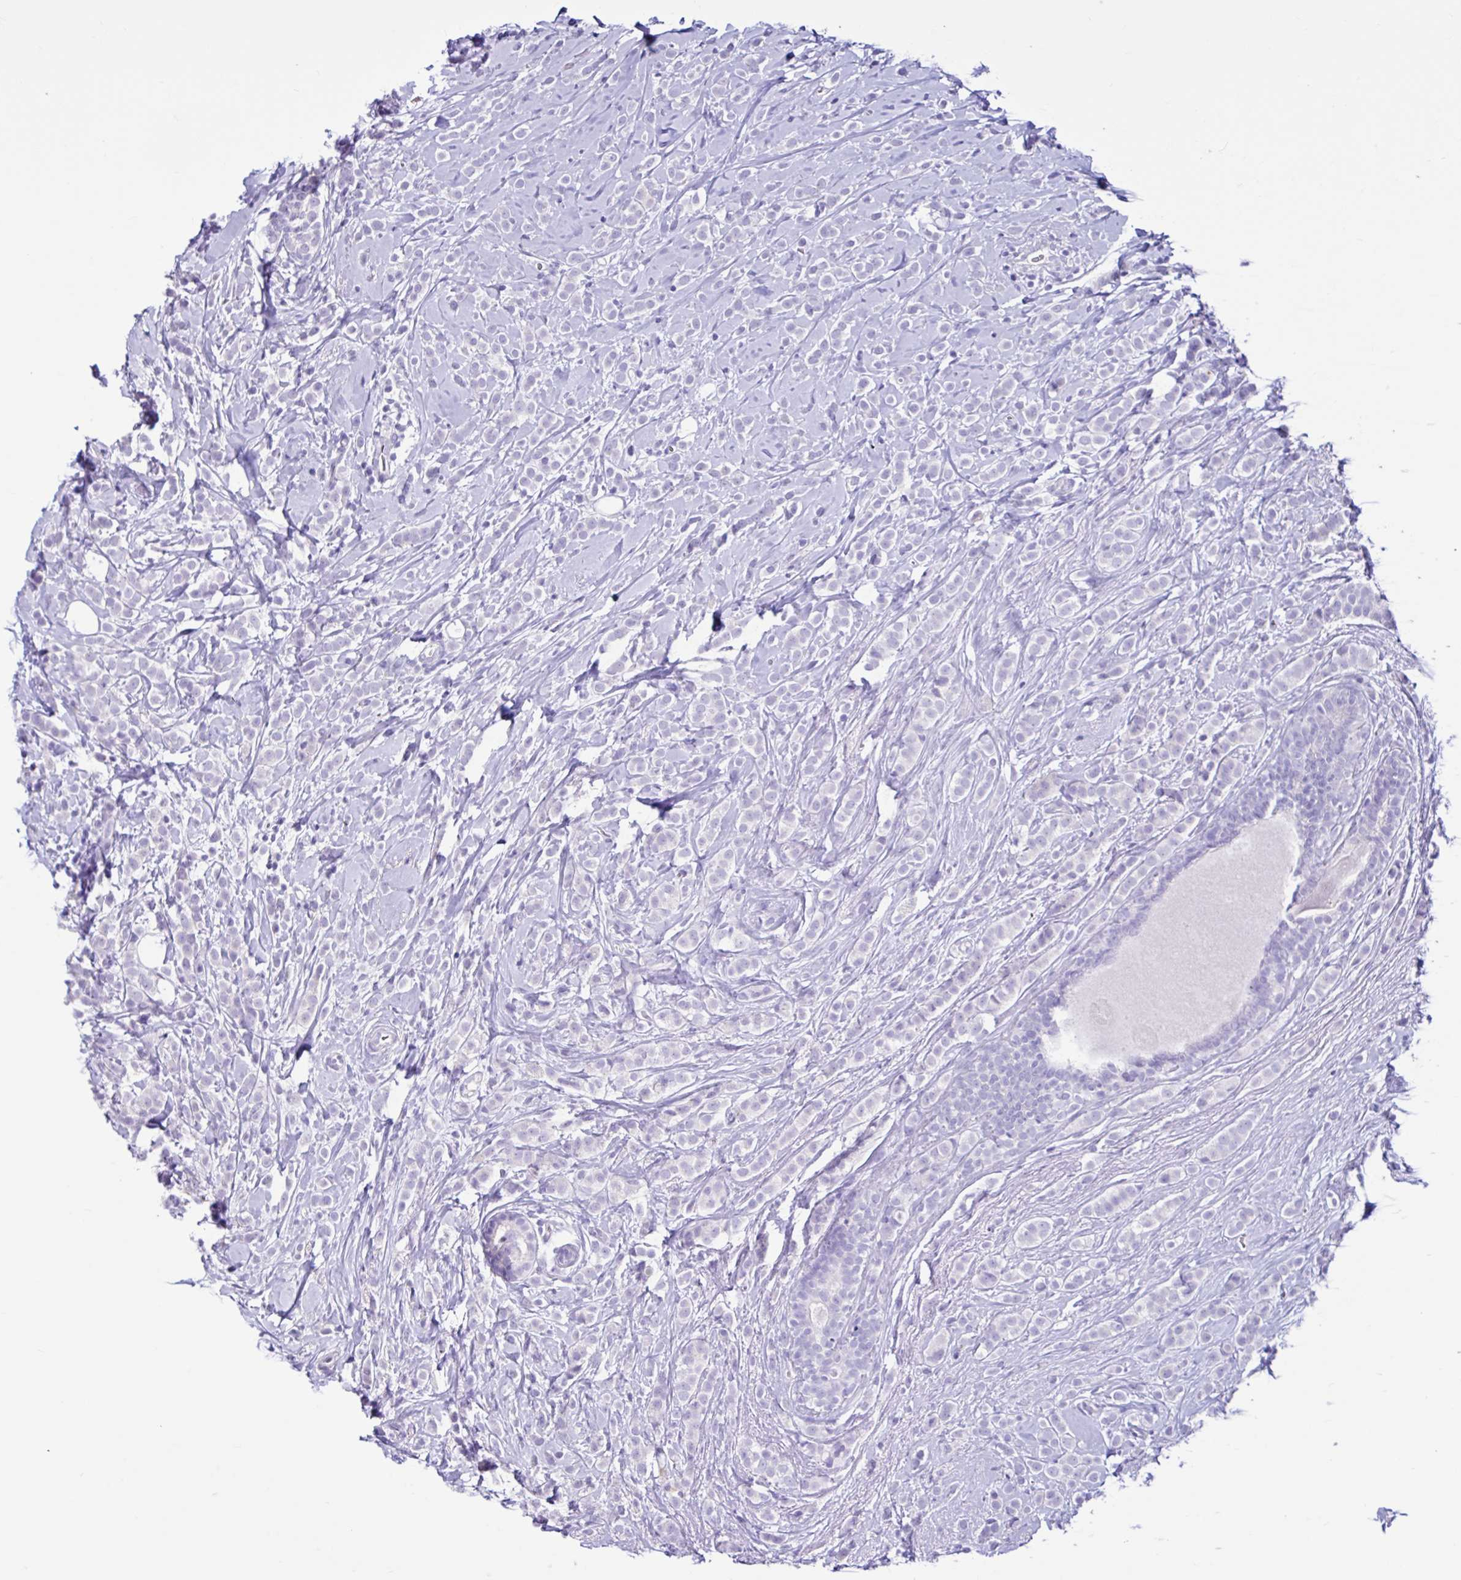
{"staining": {"intensity": "negative", "quantity": "none", "location": "none"}, "tissue": "breast cancer", "cell_type": "Tumor cells", "image_type": "cancer", "snomed": [{"axis": "morphology", "description": "Lobular carcinoma"}, {"axis": "topography", "description": "Breast"}], "caption": "This is an IHC photomicrograph of breast lobular carcinoma. There is no expression in tumor cells.", "gene": "CYP19A1", "patient": {"sex": "female", "age": 49}}